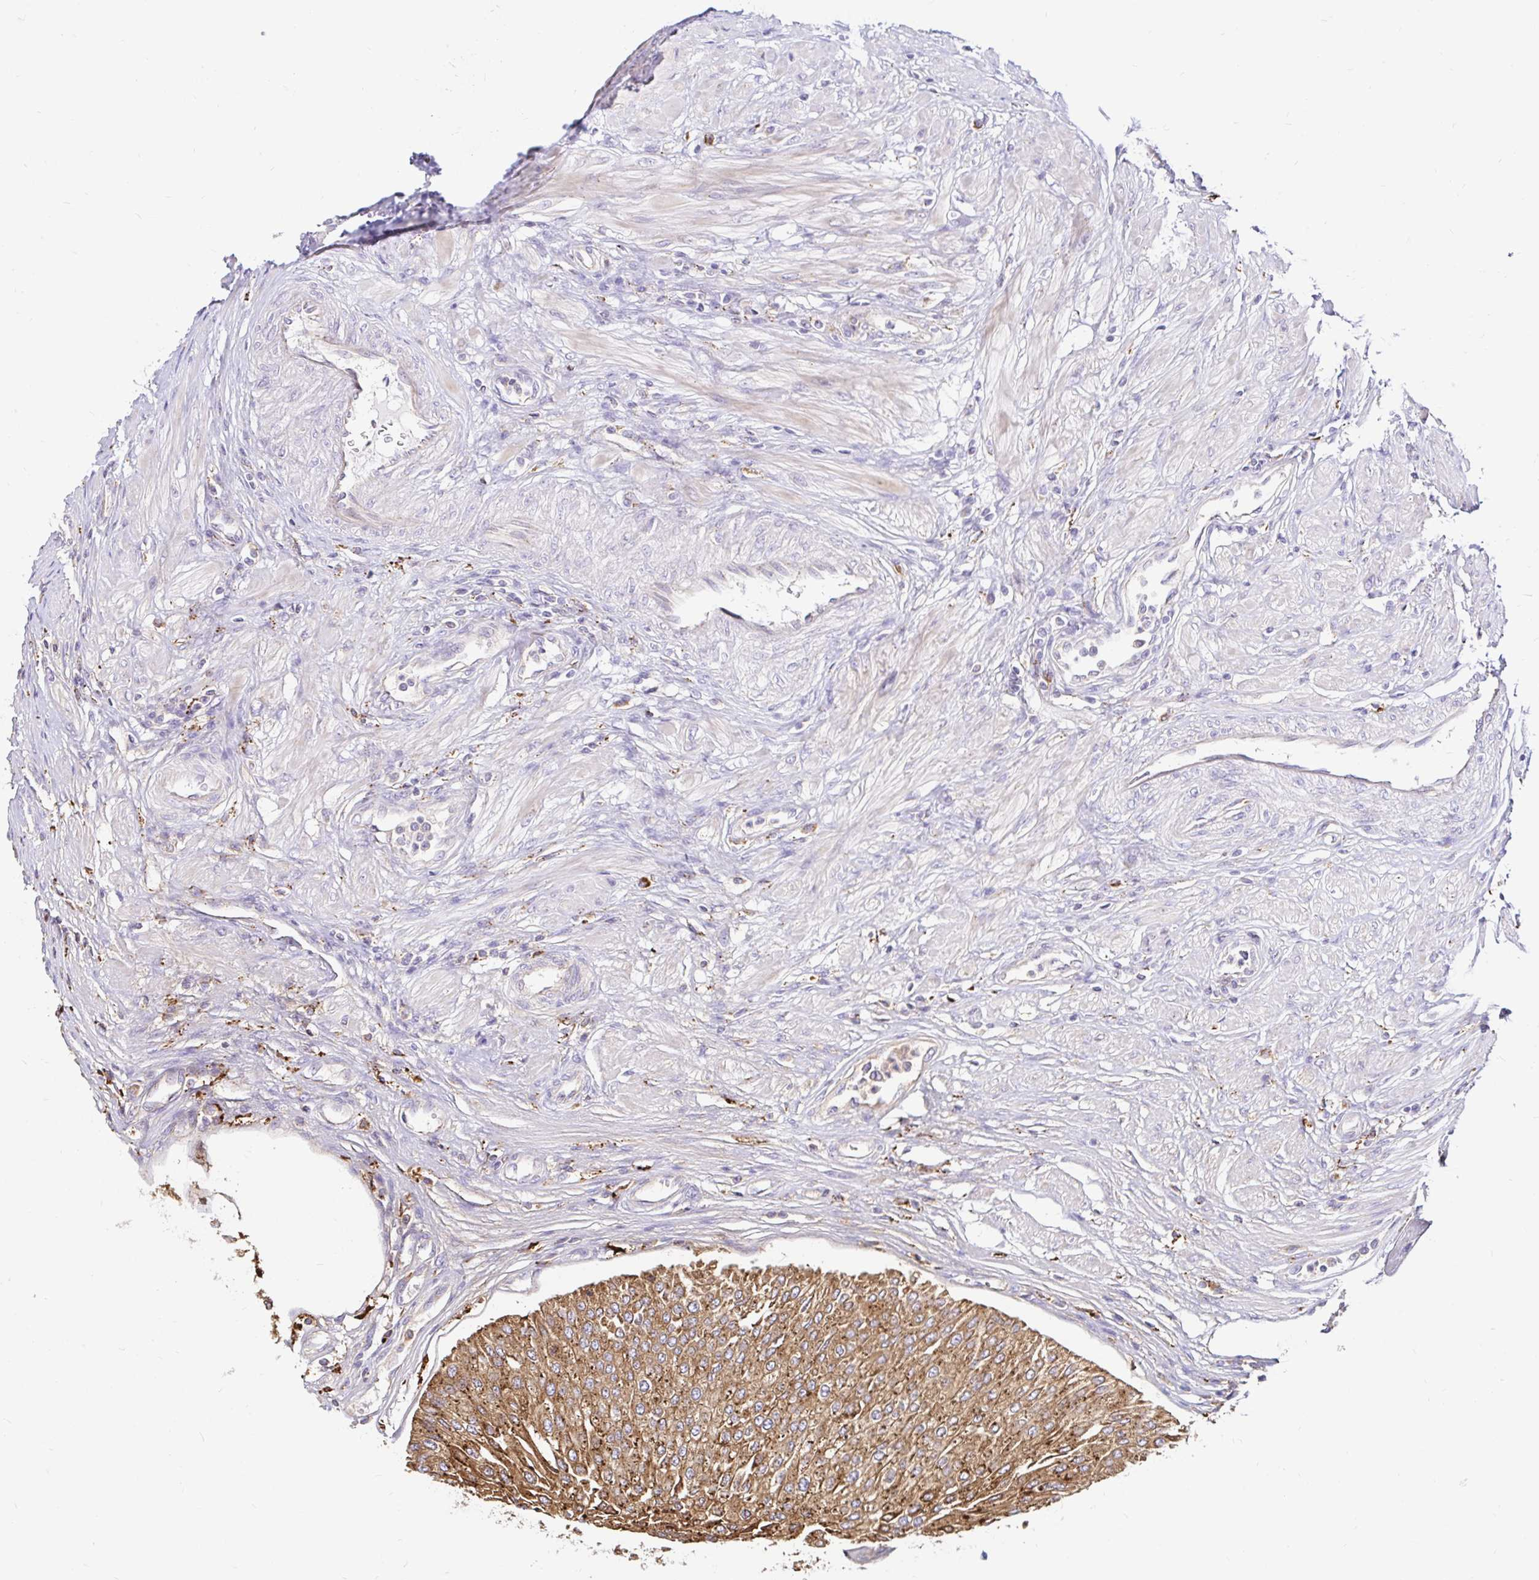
{"staining": {"intensity": "moderate", "quantity": ">75%", "location": "cytoplasmic/membranous"}, "tissue": "urothelial cancer", "cell_type": "Tumor cells", "image_type": "cancer", "snomed": [{"axis": "morphology", "description": "Urothelial carcinoma, NOS"}, {"axis": "topography", "description": "Urinary bladder"}], "caption": "Immunohistochemical staining of urothelial cancer displays medium levels of moderate cytoplasmic/membranous staining in about >75% of tumor cells. The protein of interest is shown in brown color, while the nuclei are stained blue.", "gene": "FUCA1", "patient": {"sex": "male", "age": 67}}